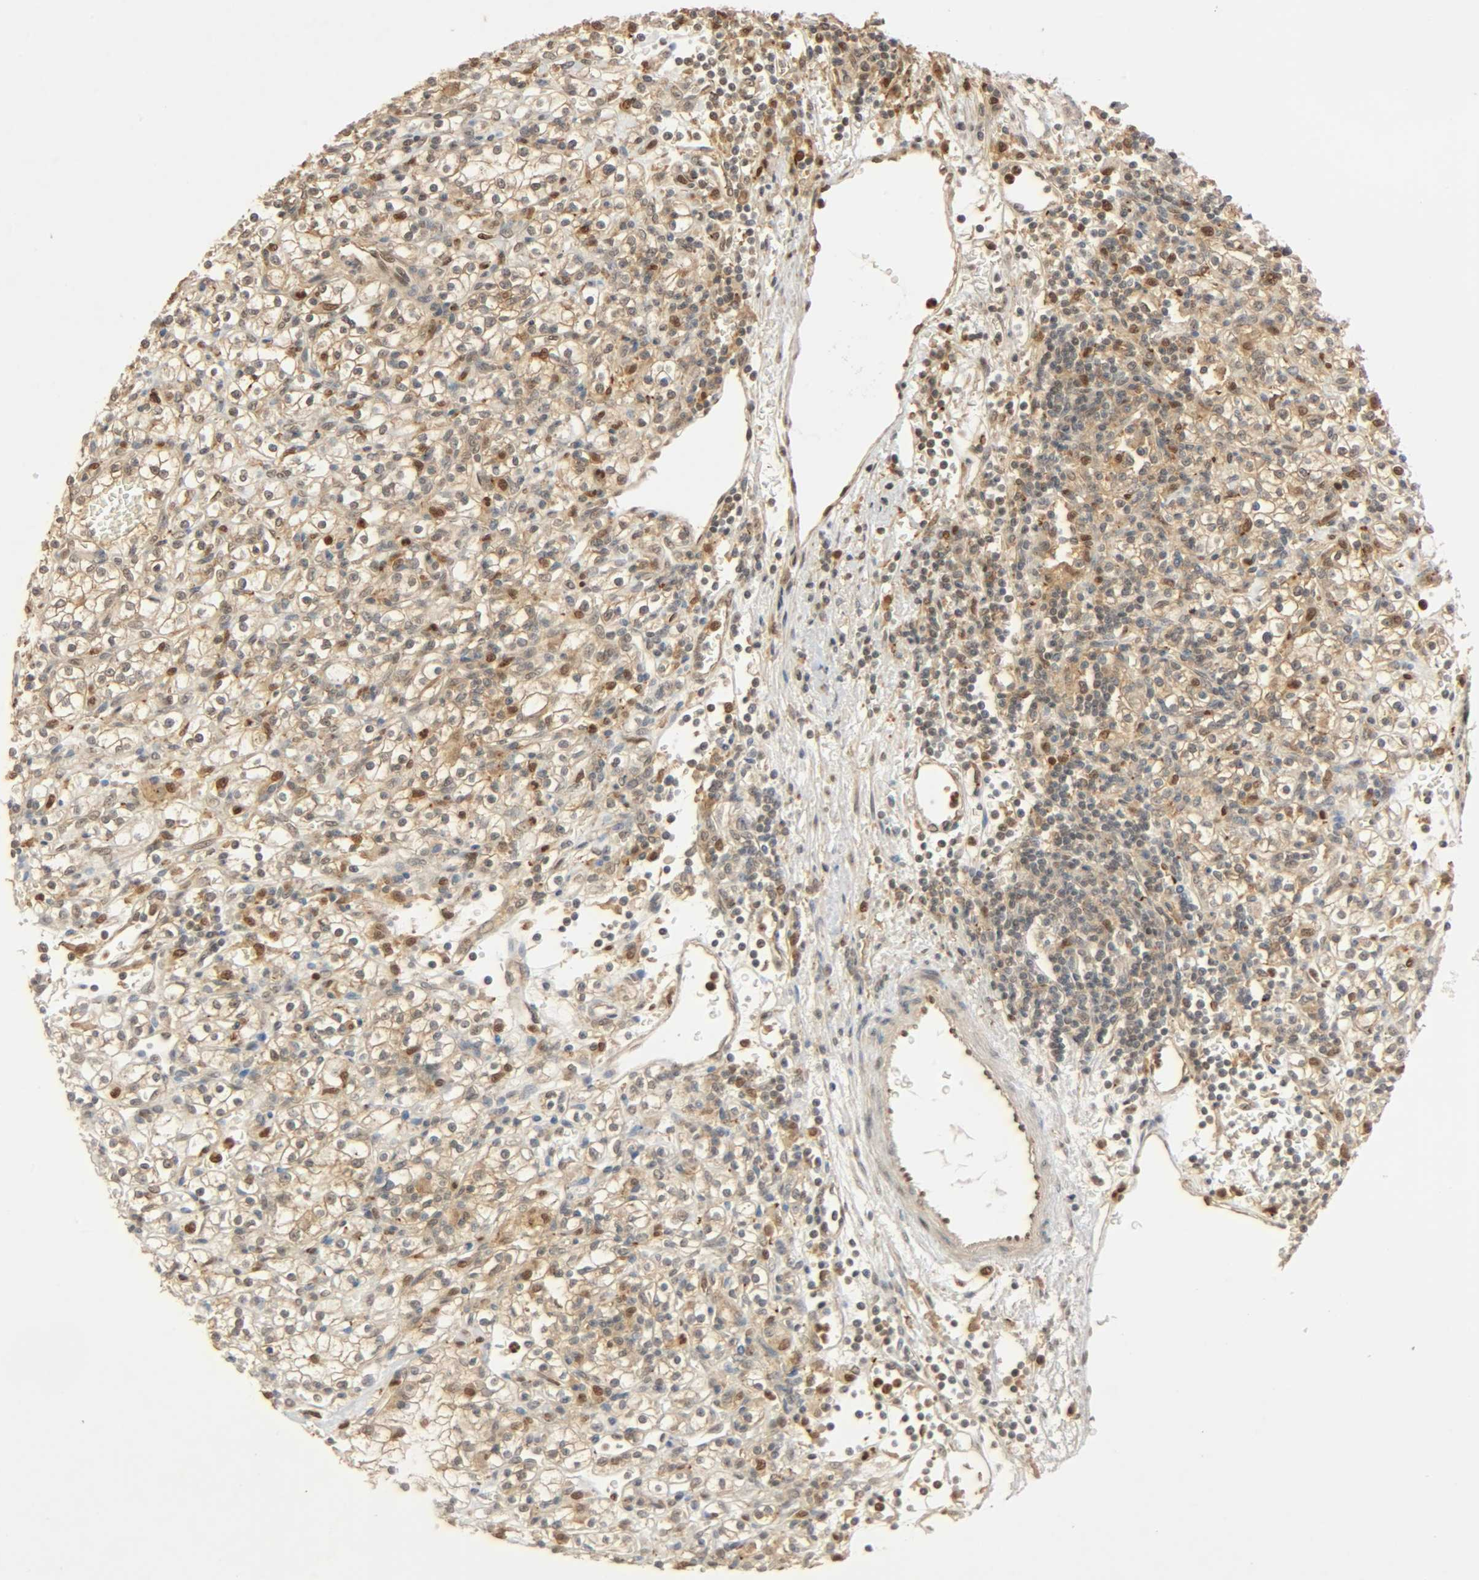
{"staining": {"intensity": "moderate", "quantity": "25%-75%", "location": "cytoplasmic/membranous,nuclear"}, "tissue": "renal cancer", "cell_type": "Tumor cells", "image_type": "cancer", "snomed": [{"axis": "morphology", "description": "Normal tissue, NOS"}, {"axis": "morphology", "description": "Adenocarcinoma, NOS"}, {"axis": "topography", "description": "Kidney"}], "caption": "DAB immunohistochemical staining of renal adenocarcinoma shows moderate cytoplasmic/membranous and nuclear protein positivity in approximately 25%-75% of tumor cells. The protein is shown in brown color, while the nuclei are stained blue.", "gene": "ZFPM2", "patient": {"sex": "female", "age": 55}}